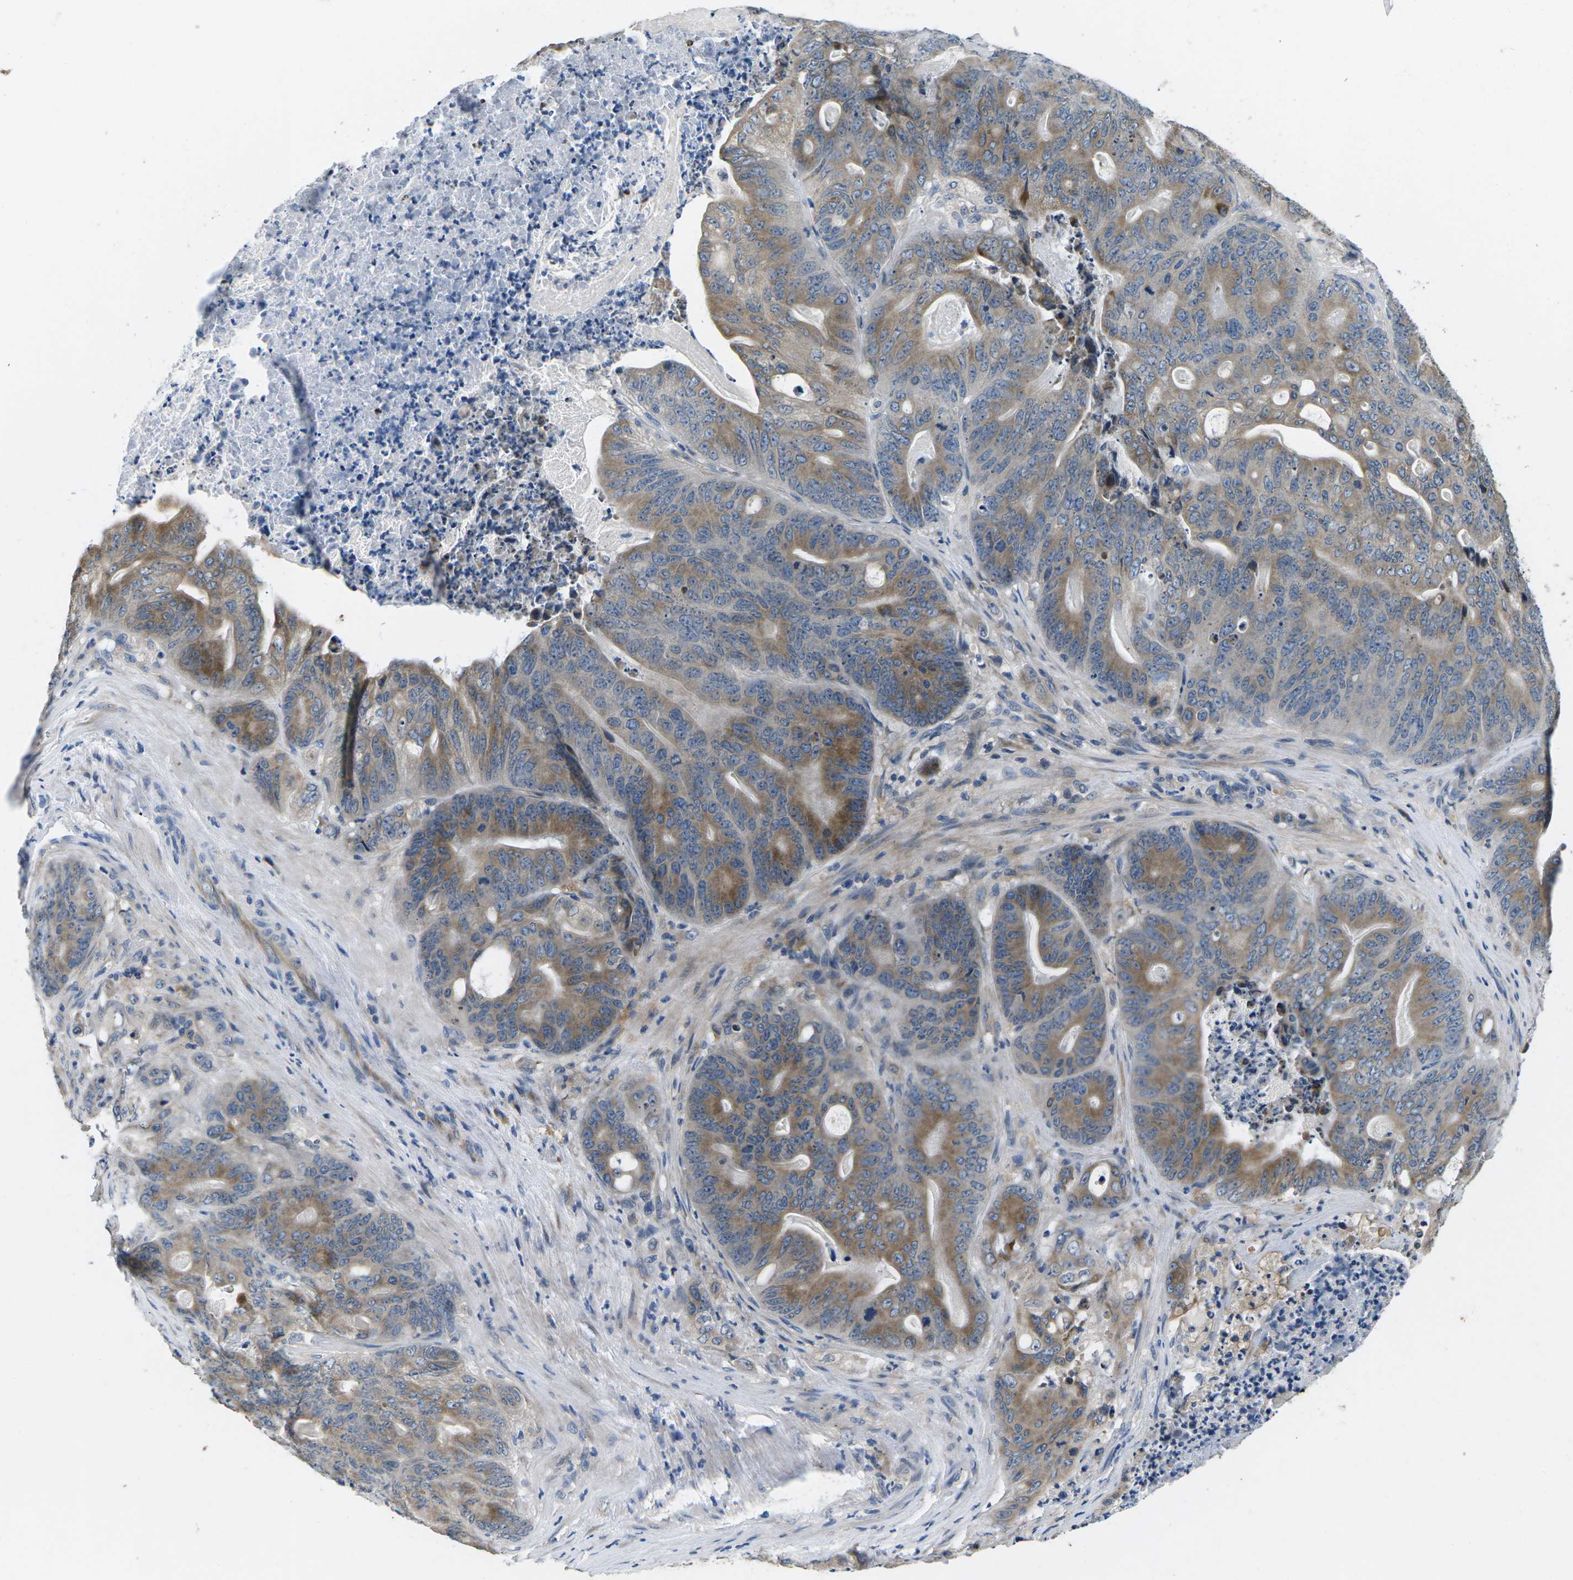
{"staining": {"intensity": "moderate", "quantity": ">75%", "location": "cytoplasmic/membranous"}, "tissue": "stomach cancer", "cell_type": "Tumor cells", "image_type": "cancer", "snomed": [{"axis": "morphology", "description": "Adenocarcinoma, NOS"}, {"axis": "topography", "description": "Stomach"}], "caption": "Tumor cells show moderate cytoplasmic/membranous positivity in about >75% of cells in stomach cancer.", "gene": "ERGIC3", "patient": {"sex": "female", "age": 73}}